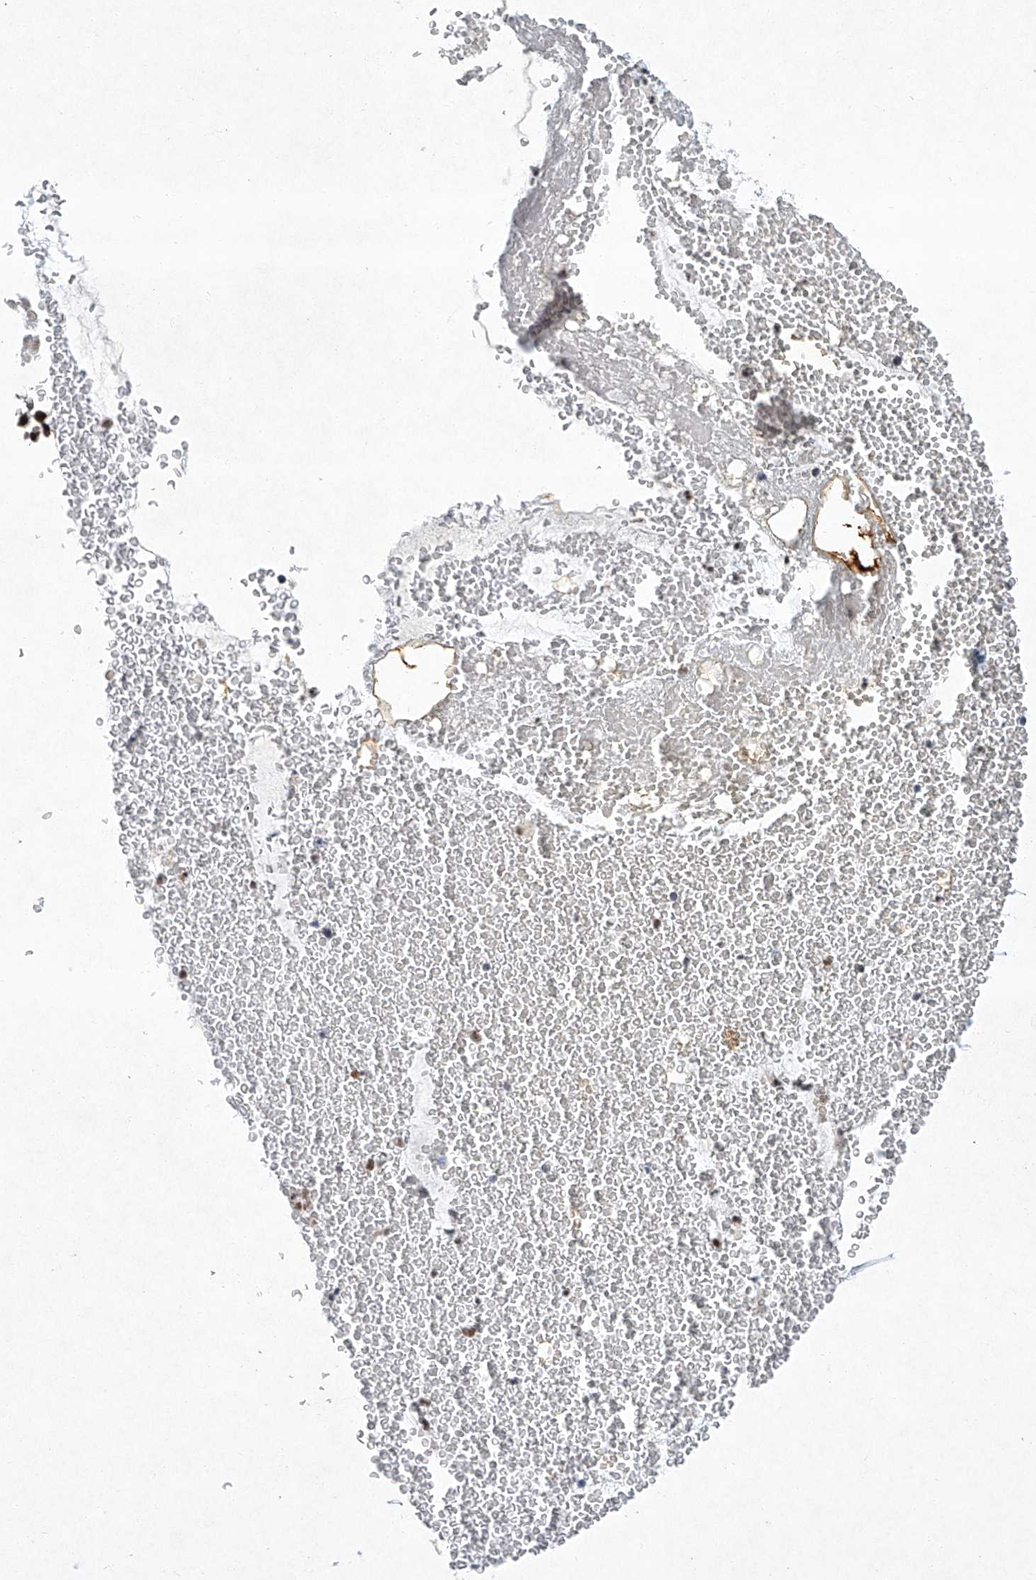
{"staining": {"intensity": "strong", "quantity": ">75%", "location": "nuclear"}, "tissue": "bronchus", "cell_type": "Respiratory epithelial cells", "image_type": "normal", "snomed": [{"axis": "morphology", "description": "Normal tissue, NOS"}, {"axis": "morphology", "description": "Squamous cell carcinoma, NOS"}, {"axis": "topography", "description": "Lymph node"}, {"axis": "topography", "description": "Bronchus"}, {"axis": "topography", "description": "Lung"}], "caption": "Bronchus stained with DAB immunohistochemistry (IHC) demonstrates high levels of strong nuclear positivity in approximately >75% of respiratory epithelial cells.", "gene": "TFDP1", "patient": {"sex": "male", "age": 66}}